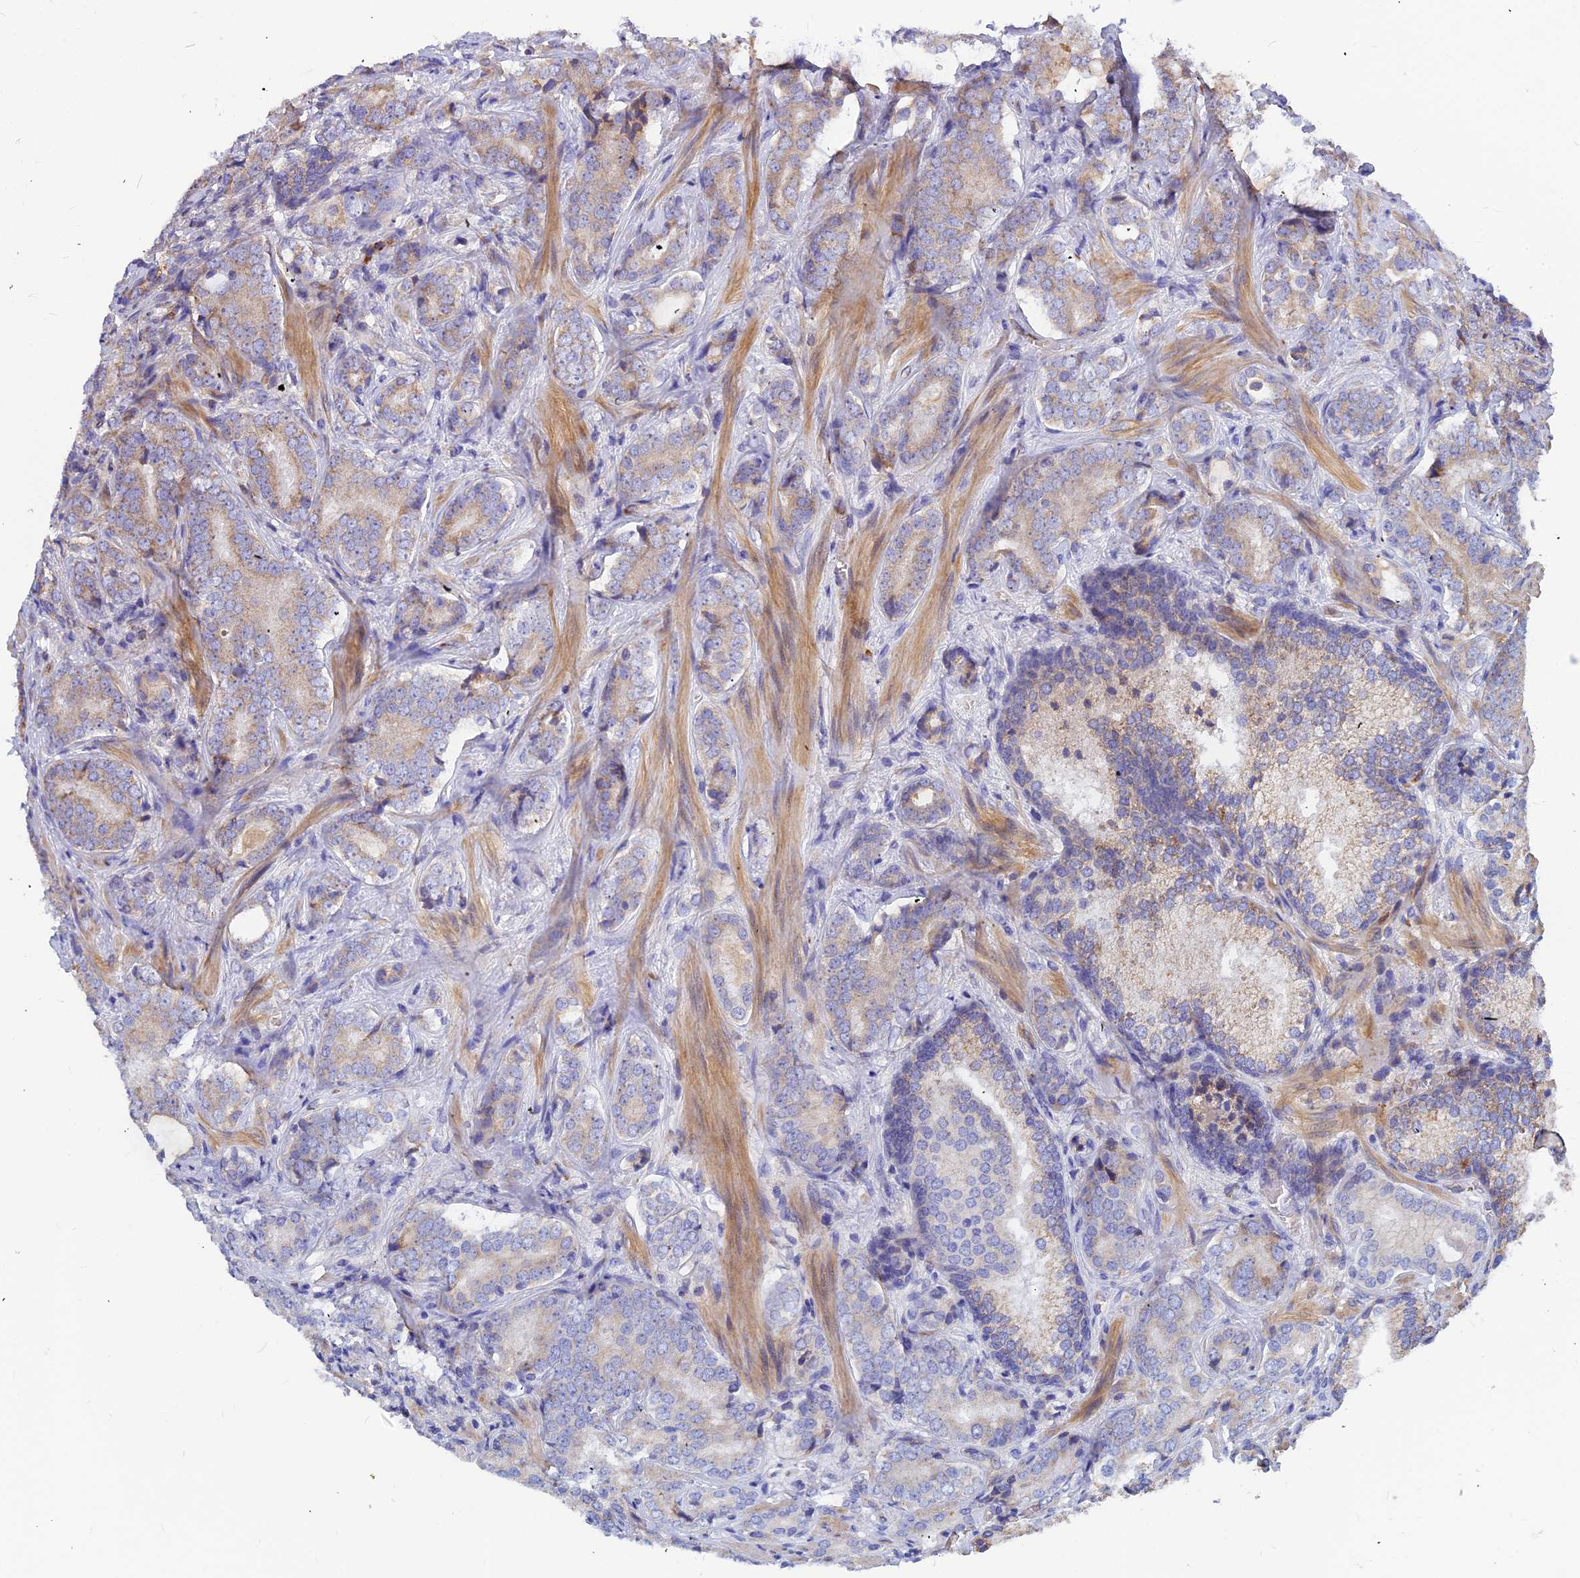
{"staining": {"intensity": "moderate", "quantity": "25%-75%", "location": "cytoplasmic/membranous"}, "tissue": "prostate cancer", "cell_type": "Tumor cells", "image_type": "cancer", "snomed": [{"axis": "morphology", "description": "Adenocarcinoma, Low grade"}, {"axis": "topography", "description": "Prostate"}], "caption": "Immunohistochemistry image of human prostate adenocarcinoma (low-grade) stained for a protein (brown), which reveals medium levels of moderate cytoplasmic/membranous staining in approximately 25%-75% of tumor cells.", "gene": "ASPHD1", "patient": {"sex": "male", "age": 58}}